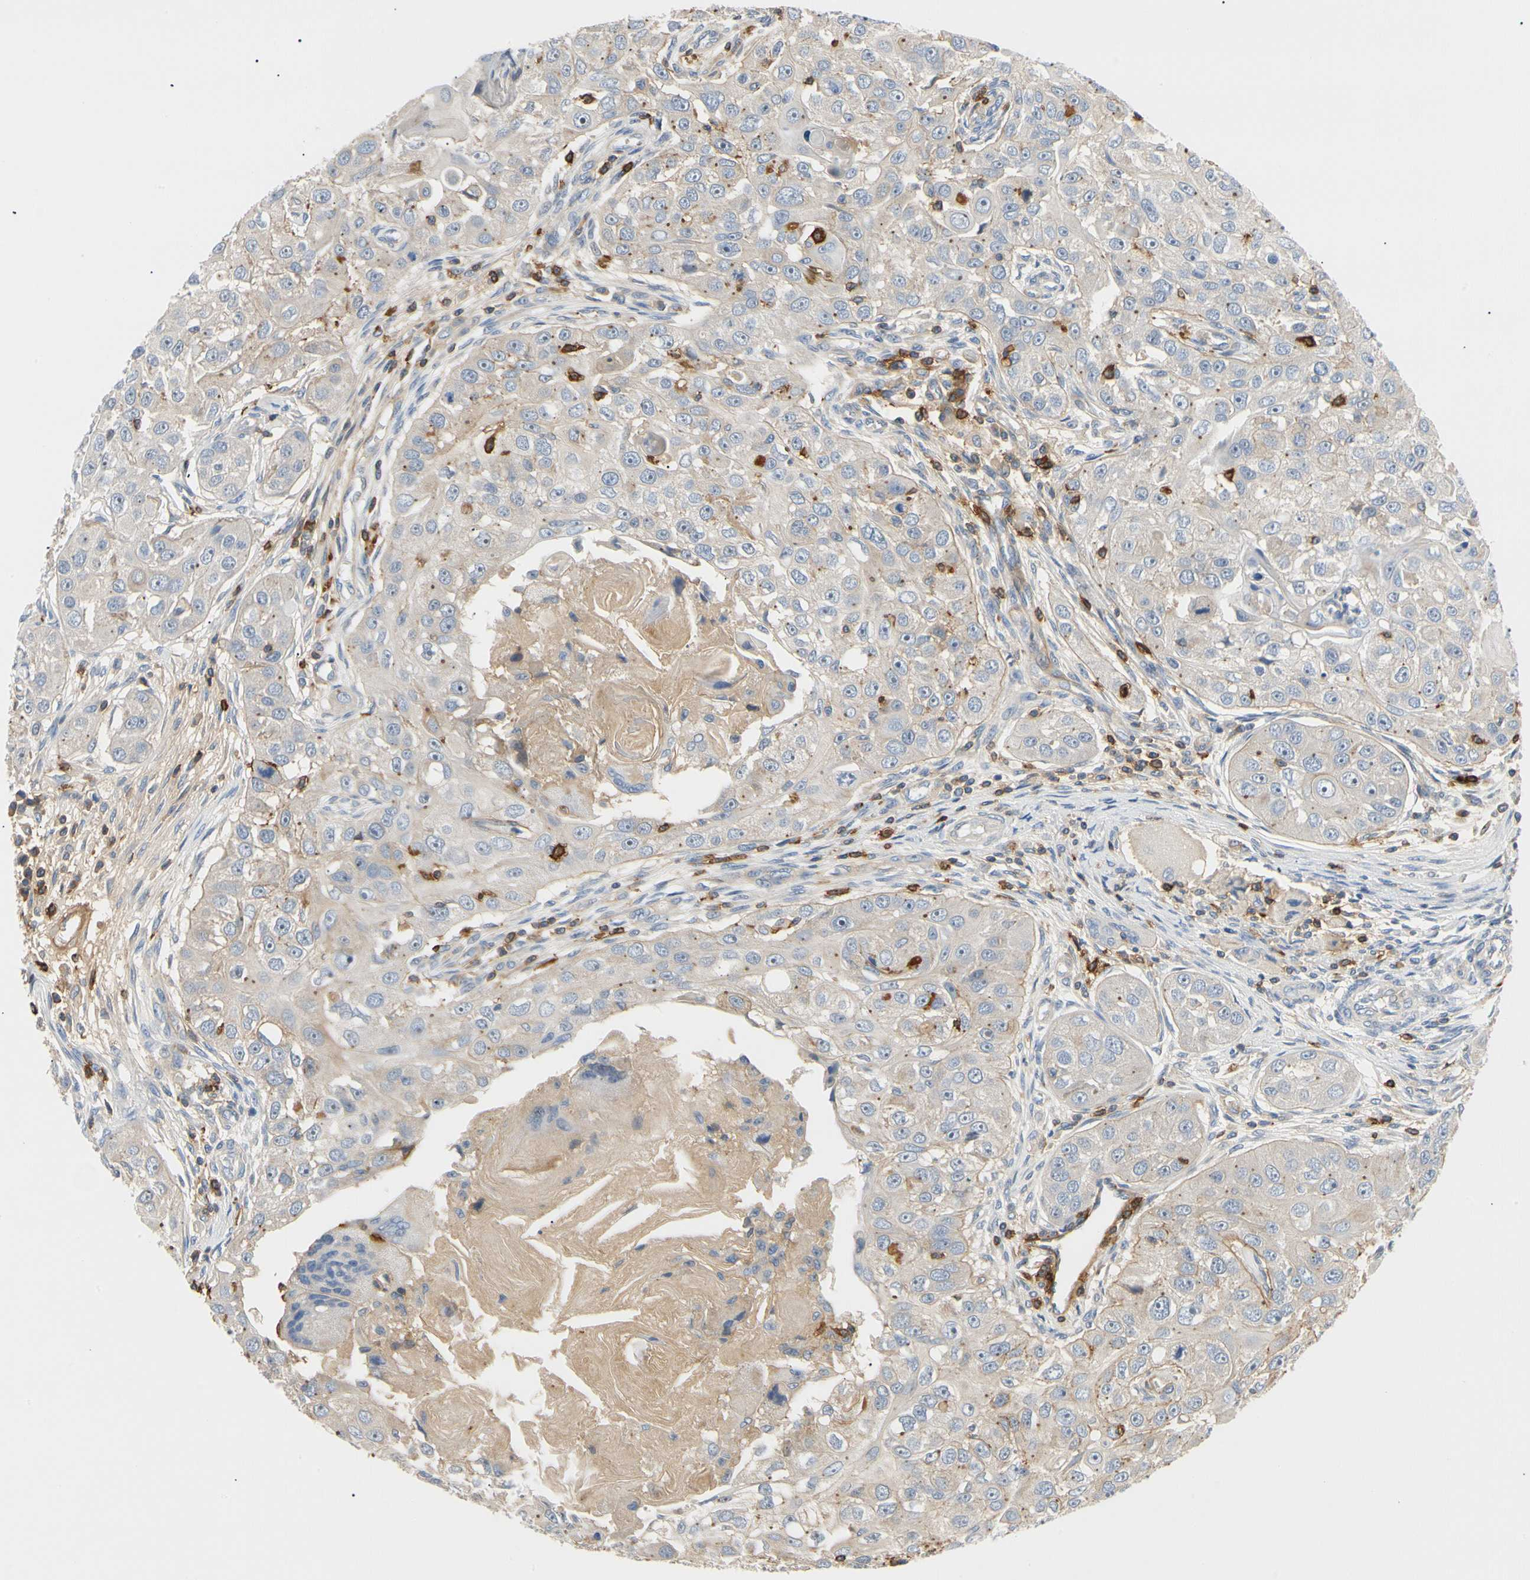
{"staining": {"intensity": "weak", "quantity": ">75%", "location": "cytoplasmic/membranous"}, "tissue": "head and neck cancer", "cell_type": "Tumor cells", "image_type": "cancer", "snomed": [{"axis": "morphology", "description": "Normal tissue, NOS"}, {"axis": "morphology", "description": "Squamous cell carcinoma, NOS"}, {"axis": "topography", "description": "Skeletal muscle"}, {"axis": "topography", "description": "Head-Neck"}], "caption": "Immunohistochemical staining of head and neck cancer displays low levels of weak cytoplasmic/membranous staining in about >75% of tumor cells. (IHC, brightfield microscopy, high magnification).", "gene": "TNFRSF18", "patient": {"sex": "male", "age": 51}}